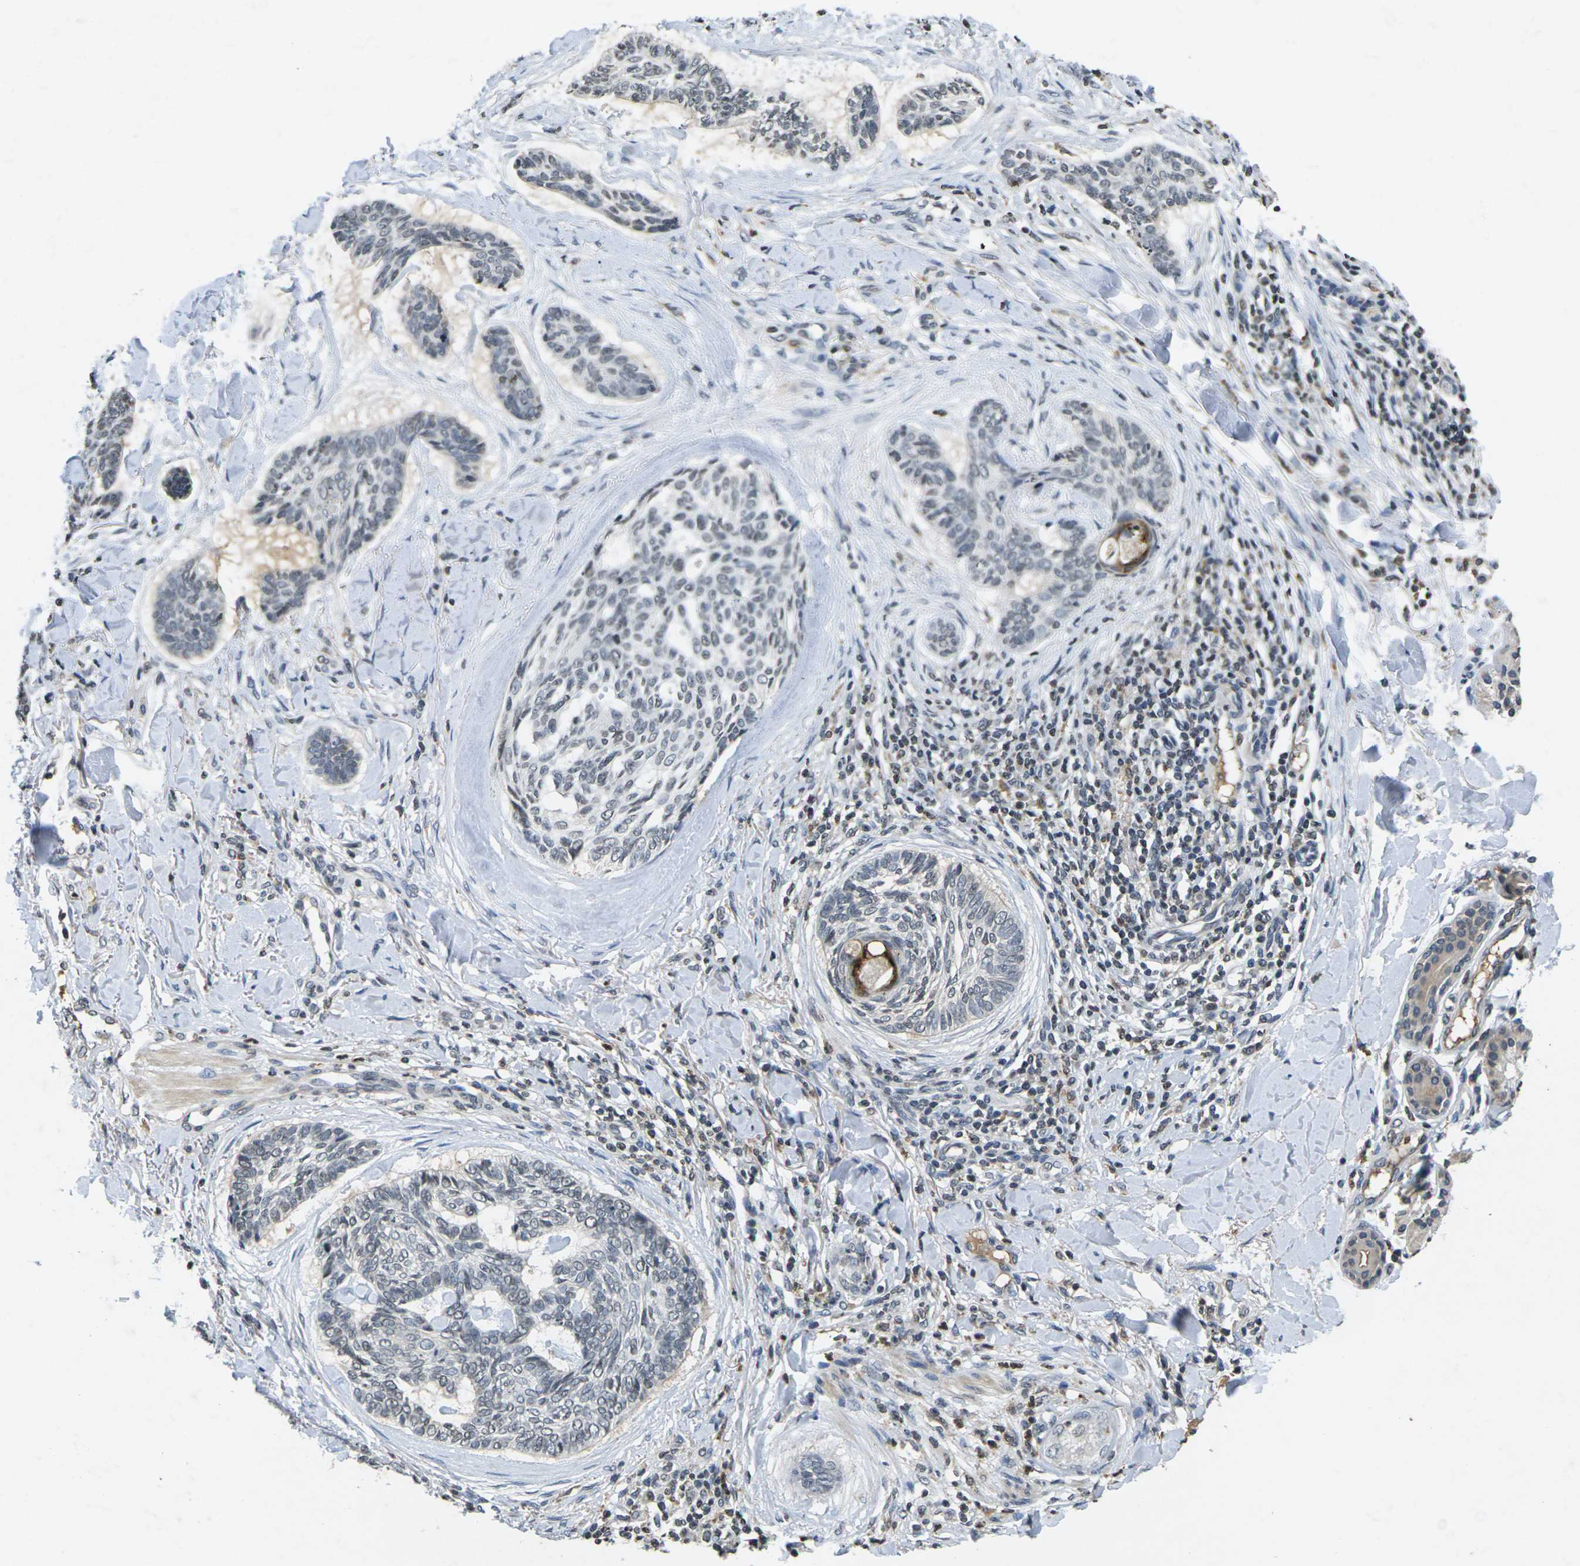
{"staining": {"intensity": "negative", "quantity": "none", "location": "none"}, "tissue": "skin cancer", "cell_type": "Tumor cells", "image_type": "cancer", "snomed": [{"axis": "morphology", "description": "Basal cell carcinoma"}, {"axis": "topography", "description": "Skin"}], "caption": "There is no significant positivity in tumor cells of skin basal cell carcinoma.", "gene": "C1QC", "patient": {"sex": "male", "age": 43}}